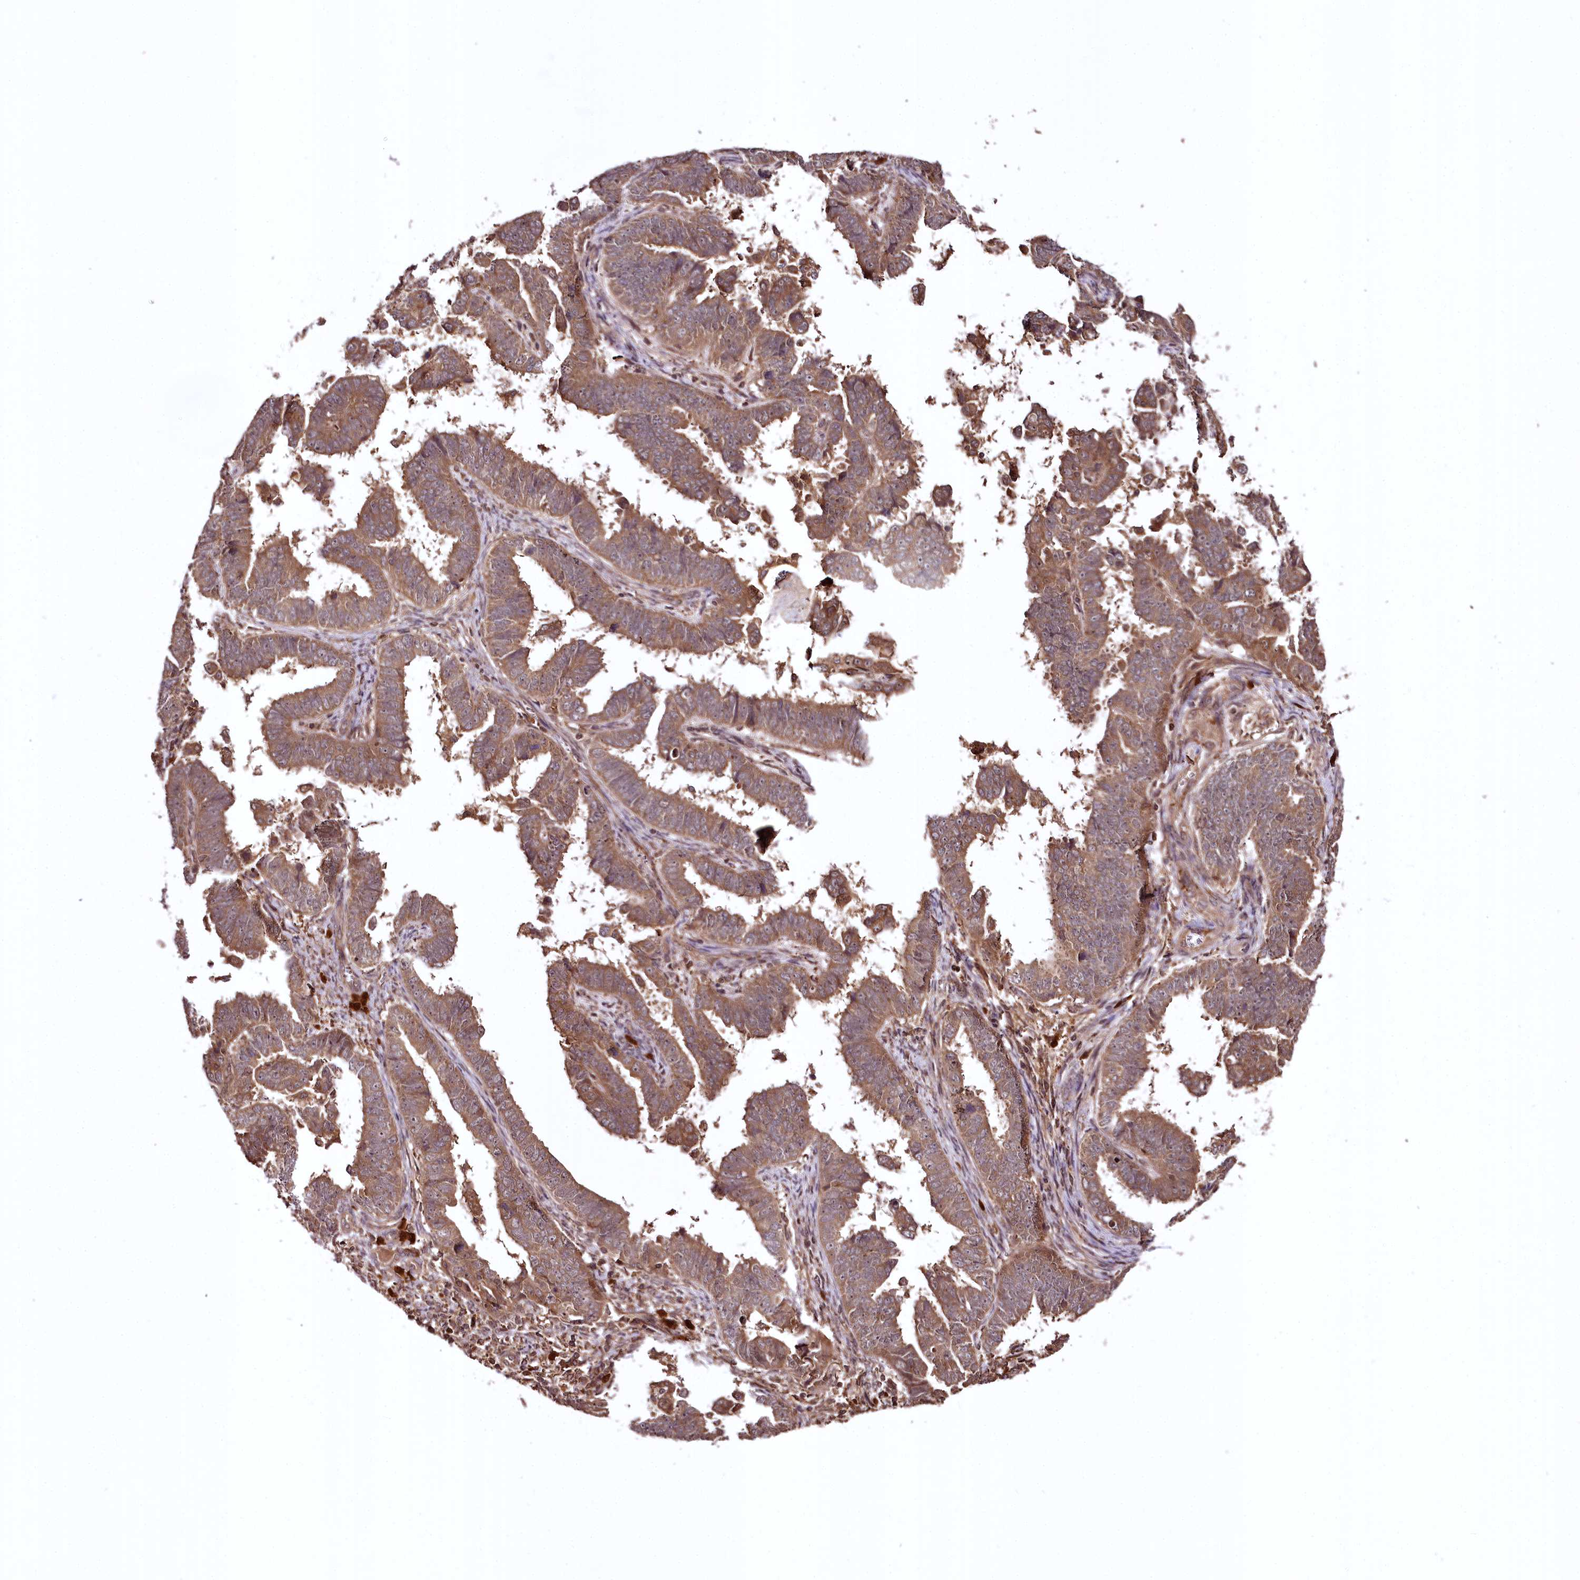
{"staining": {"intensity": "moderate", "quantity": ">75%", "location": "cytoplasmic/membranous"}, "tissue": "endometrial cancer", "cell_type": "Tumor cells", "image_type": "cancer", "snomed": [{"axis": "morphology", "description": "Adenocarcinoma, NOS"}, {"axis": "topography", "description": "Endometrium"}], "caption": "Endometrial cancer tissue shows moderate cytoplasmic/membranous expression in approximately >75% of tumor cells (DAB IHC, brown staining for protein, blue staining for nuclei).", "gene": "TTC12", "patient": {"sex": "female", "age": 75}}